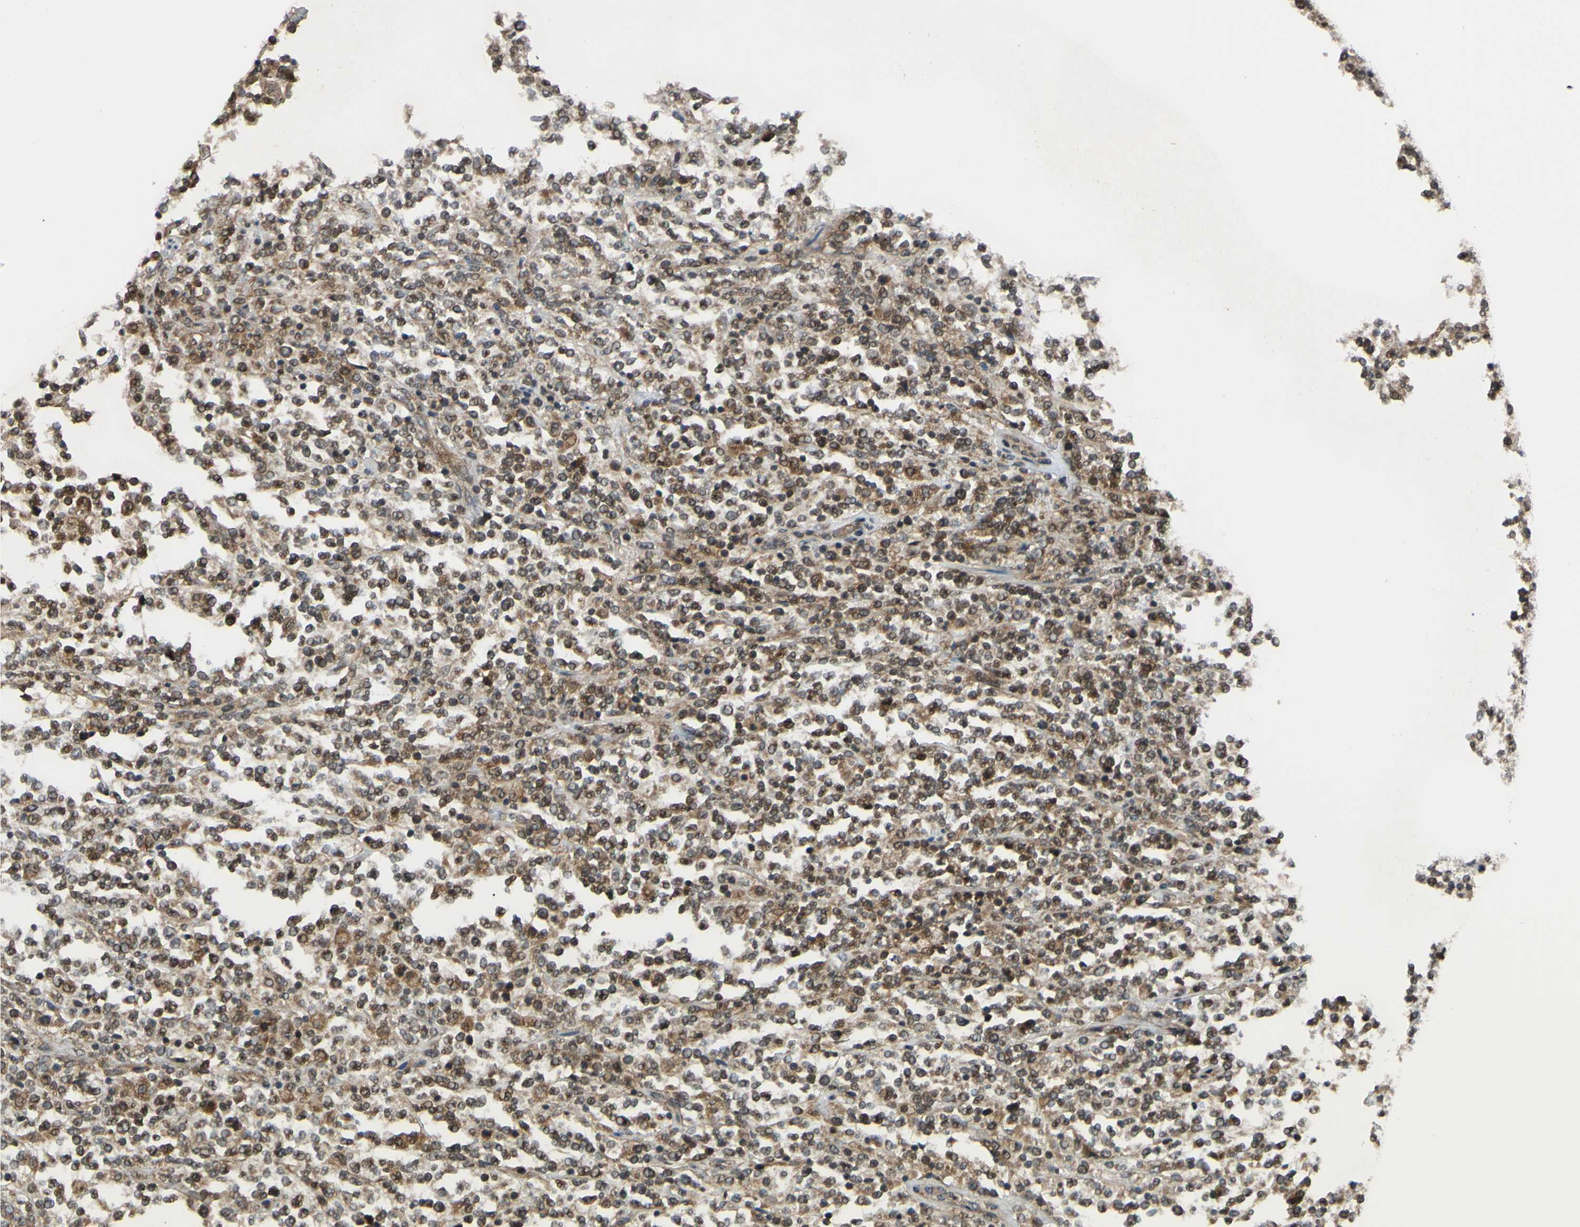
{"staining": {"intensity": "moderate", "quantity": ">75%", "location": "cytoplasmic/membranous,nuclear"}, "tissue": "lymphoma", "cell_type": "Tumor cells", "image_type": "cancer", "snomed": [{"axis": "morphology", "description": "Malignant lymphoma, non-Hodgkin's type, High grade"}, {"axis": "topography", "description": "Soft tissue"}], "caption": "Malignant lymphoma, non-Hodgkin's type (high-grade) was stained to show a protein in brown. There is medium levels of moderate cytoplasmic/membranous and nuclear staining in approximately >75% of tumor cells. (DAB = brown stain, brightfield microscopy at high magnification).", "gene": "ABCC8", "patient": {"sex": "male", "age": 18}}